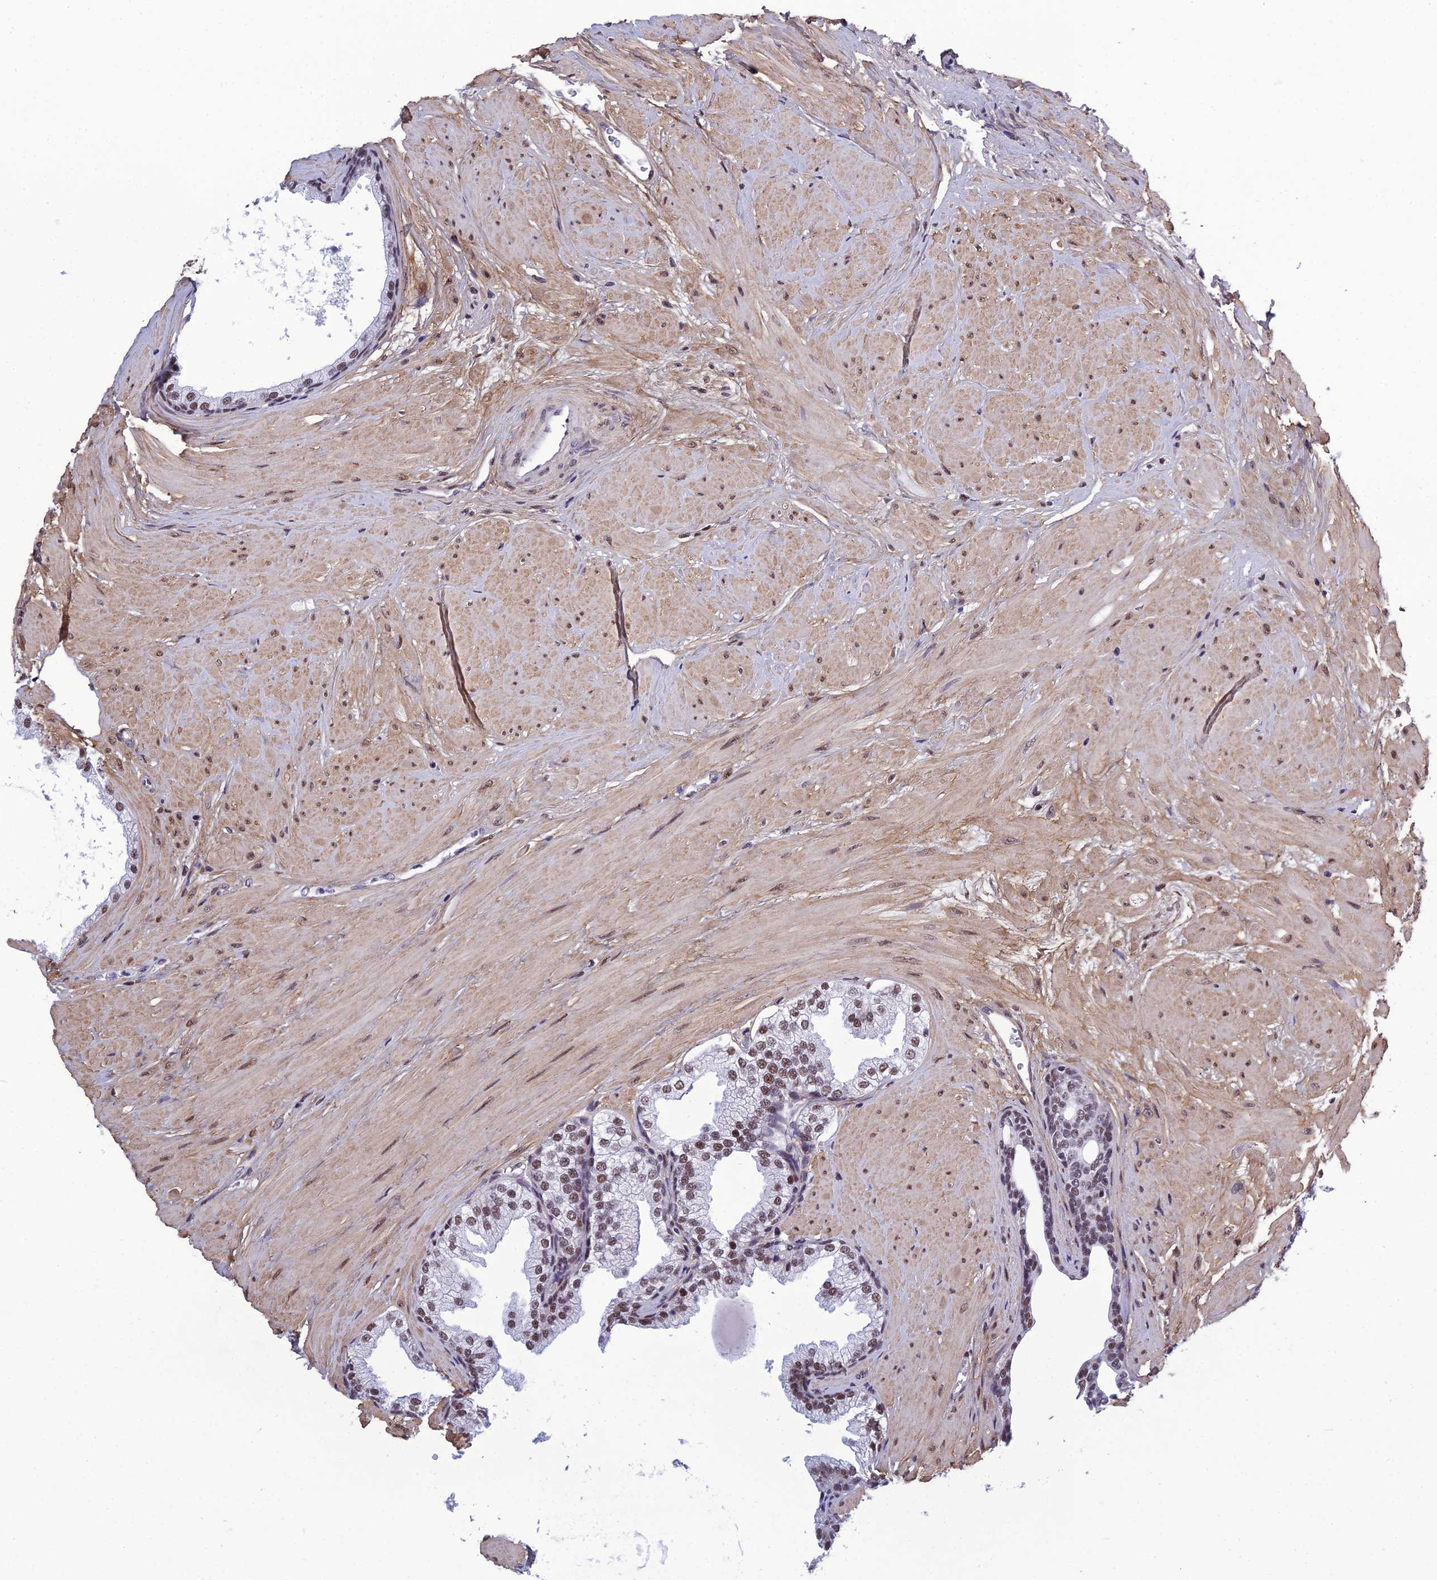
{"staining": {"intensity": "moderate", "quantity": "25%-75%", "location": "nuclear"}, "tissue": "prostate", "cell_type": "Glandular cells", "image_type": "normal", "snomed": [{"axis": "morphology", "description": "Normal tissue, NOS"}, {"axis": "topography", "description": "Prostate"}], "caption": "Immunohistochemical staining of normal prostate displays medium levels of moderate nuclear expression in about 25%-75% of glandular cells. (DAB (3,3'-diaminobenzidine) = brown stain, brightfield microscopy at high magnification).", "gene": "RSRC1", "patient": {"sex": "male", "age": 48}}